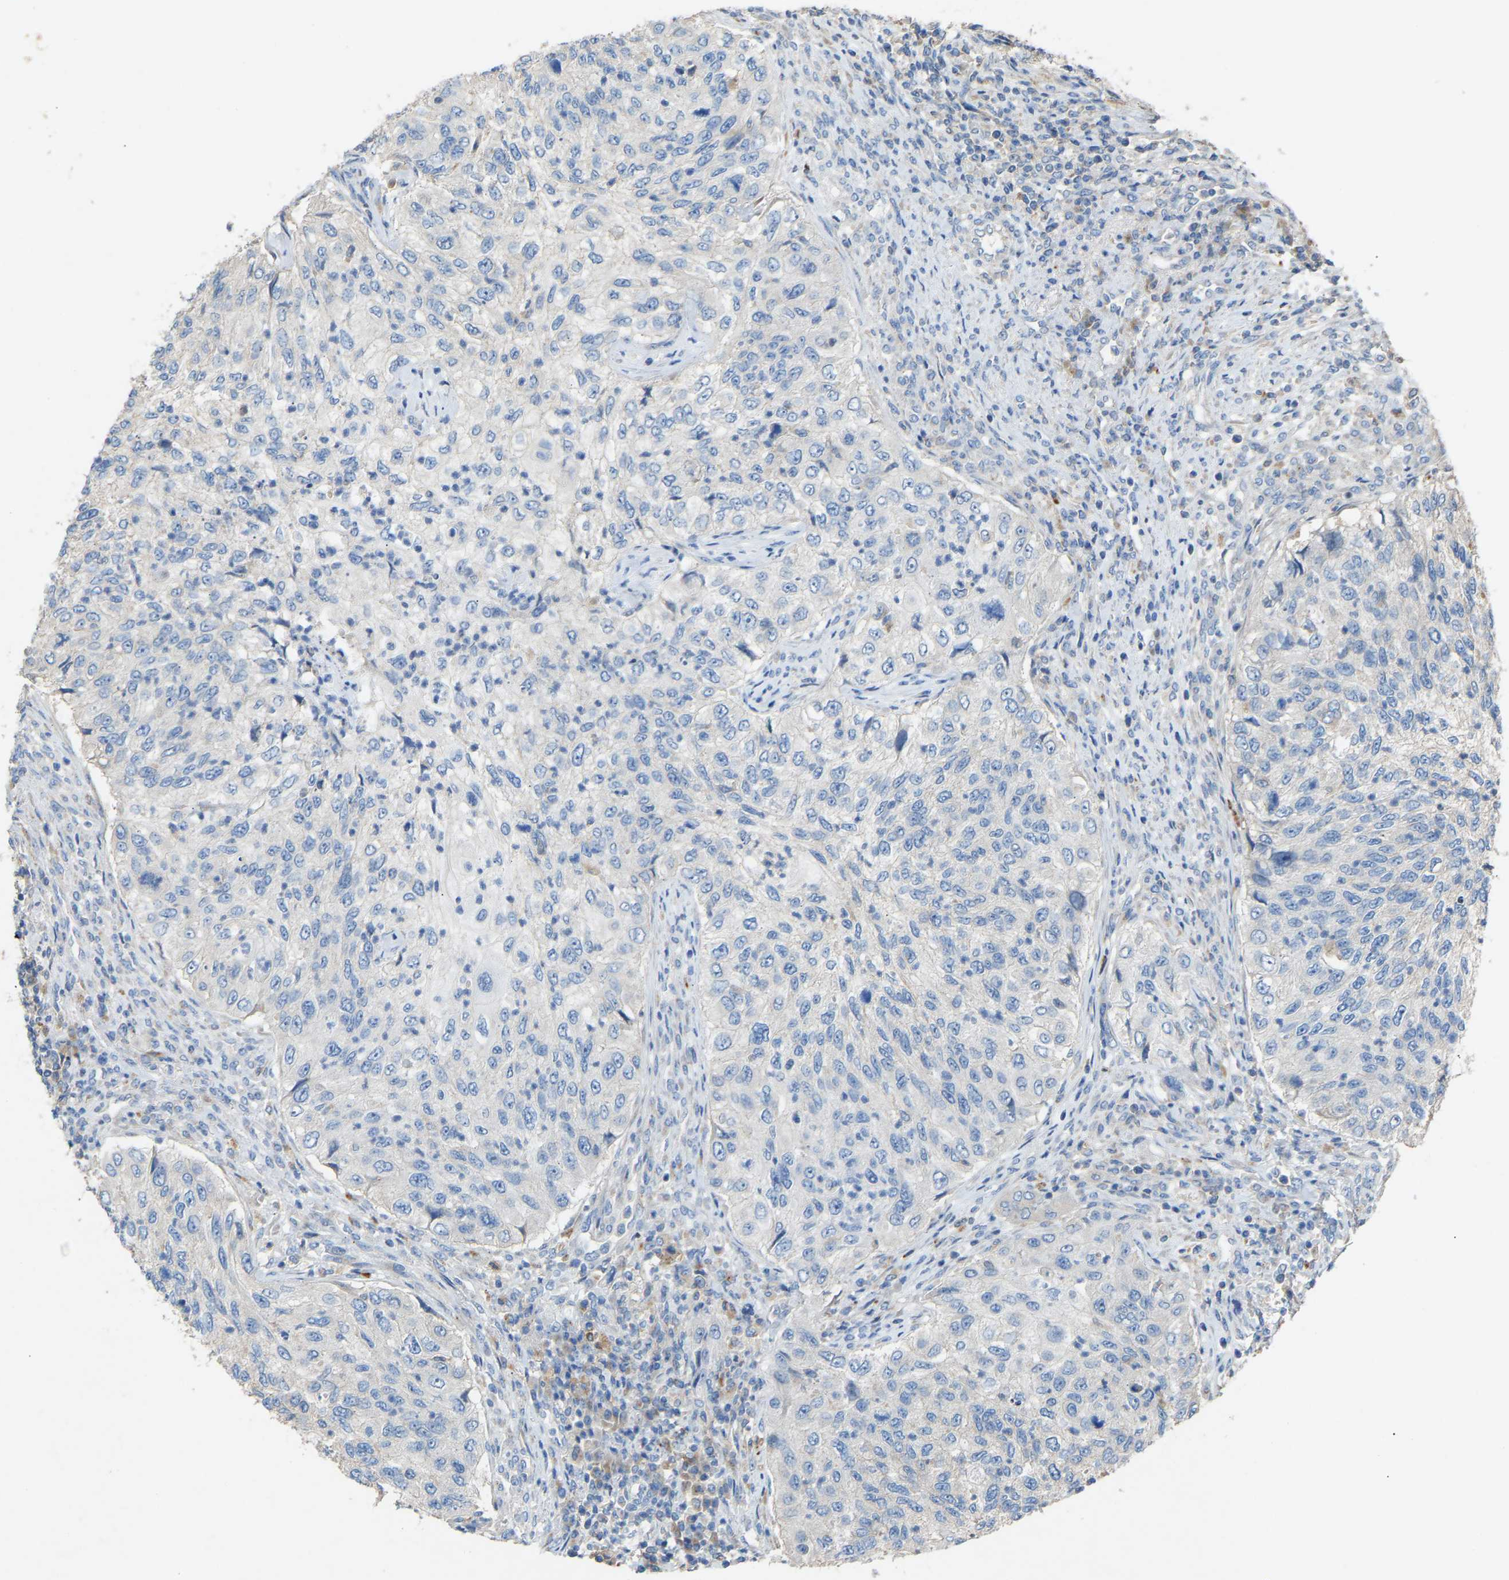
{"staining": {"intensity": "negative", "quantity": "none", "location": "none"}, "tissue": "urothelial cancer", "cell_type": "Tumor cells", "image_type": "cancer", "snomed": [{"axis": "morphology", "description": "Urothelial carcinoma, High grade"}, {"axis": "topography", "description": "Urinary bladder"}], "caption": "Histopathology image shows no protein staining in tumor cells of urothelial cancer tissue.", "gene": "RGP1", "patient": {"sex": "female", "age": 60}}